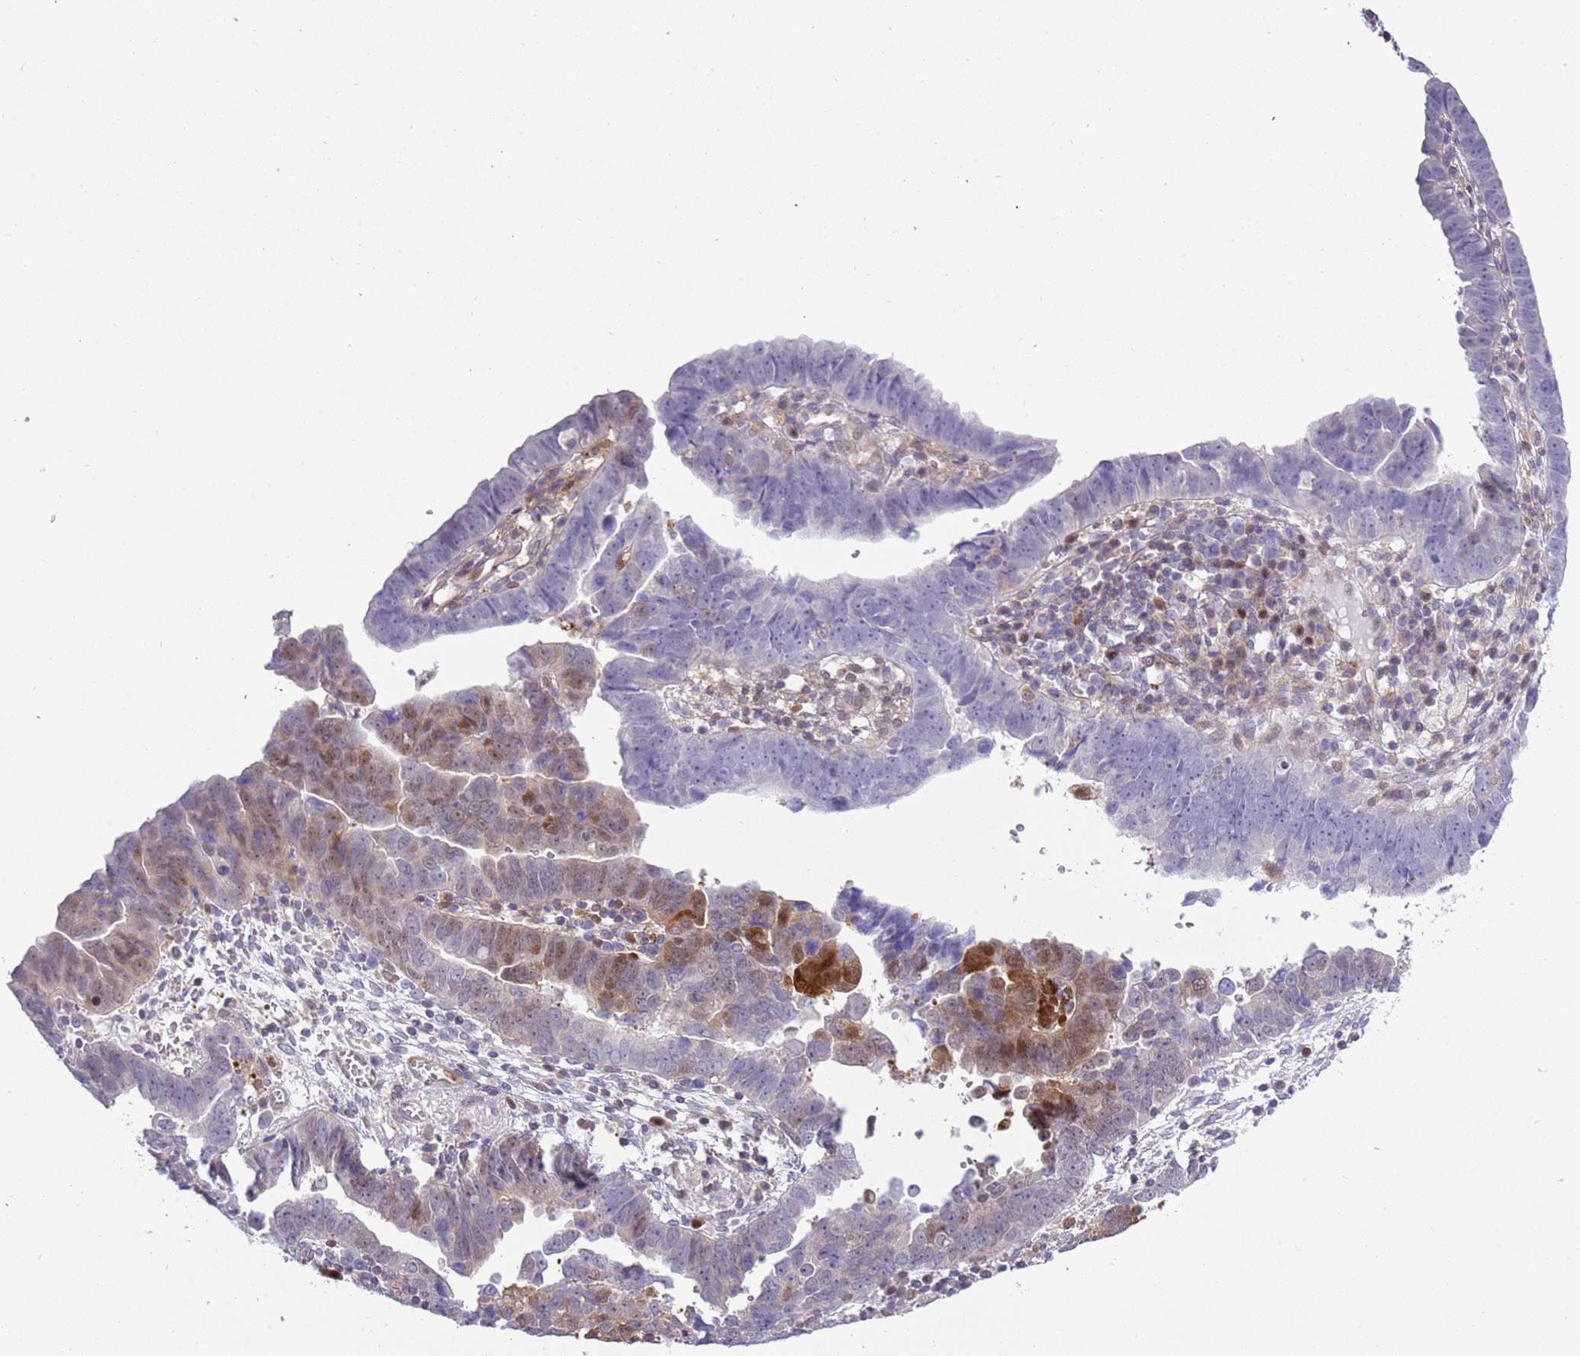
{"staining": {"intensity": "weak", "quantity": "25%-75%", "location": "cytoplasmic/membranous,nuclear"}, "tissue": "endometrial cancer", "cell_type": "Tumor cells", "image_type": "cancer", "snomed": [{"axis": "morphology", "description": "Adenocarcinoma, NOS"}, {"axis": "topography", "description": "Endometrium"}], "caption": "Immunohistochemical staining of human endometrial cancer (adenocarcinoma) shows weak cytoplasmic/membranous and nuclear protein staining in about 25%-75% of tumor cells.", "gene": "NBPF6", "patient": {"sex": "female", "age": 75}}